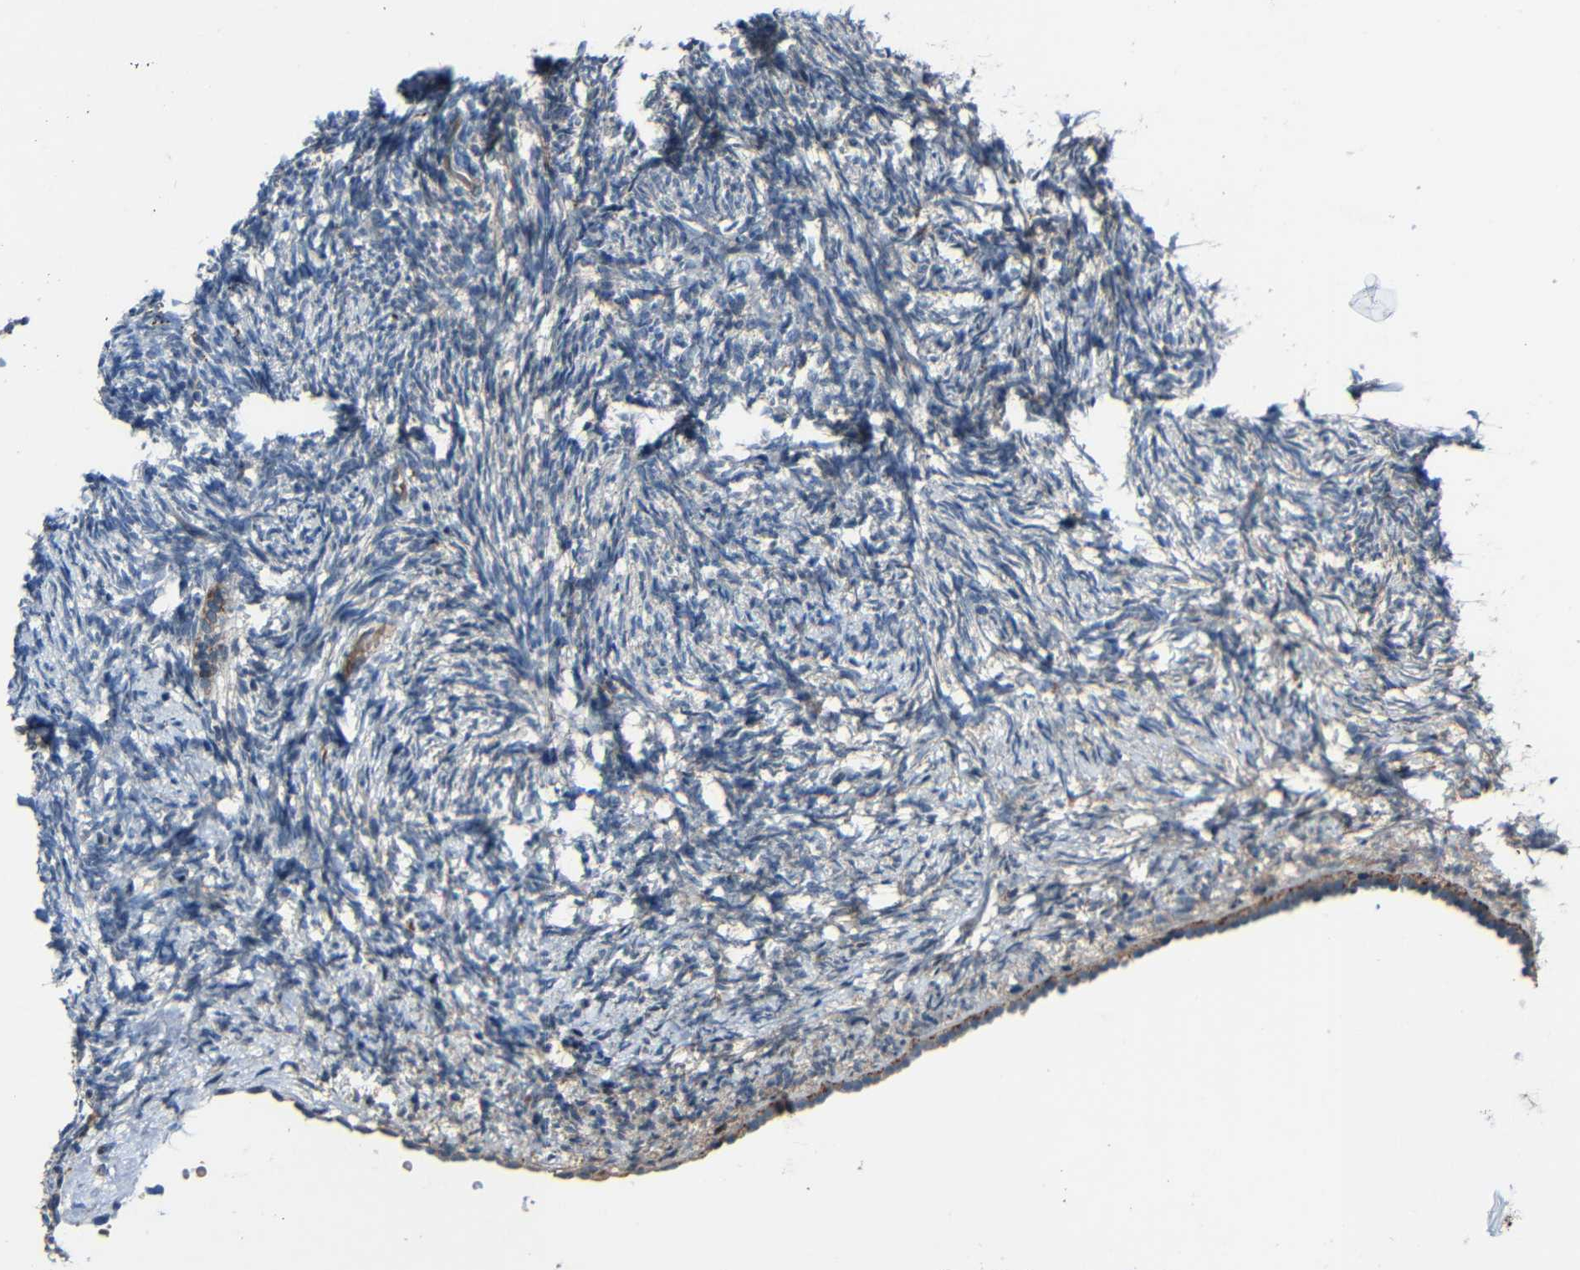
{"staining": {"intensity": "negative", "quantity": "none", "location": "none"}, "tissue": "ovary", "cell_type": "Ovarian stroma cells", "image_type": "normal", "snomed": [{"axis": "morphology", "description": "Normal tissue, NOS"}, {"axis": "topography", "description": "Ovary"}], "caption": "Photomicrograph shows no significant protein staining in ovarian stroma cells of benign ovary. (Immunohistochemistry, brightfield microscopy, high magnification).", "gene": "DNAJC5", "patient": {"sex": "female", "age": 60}}